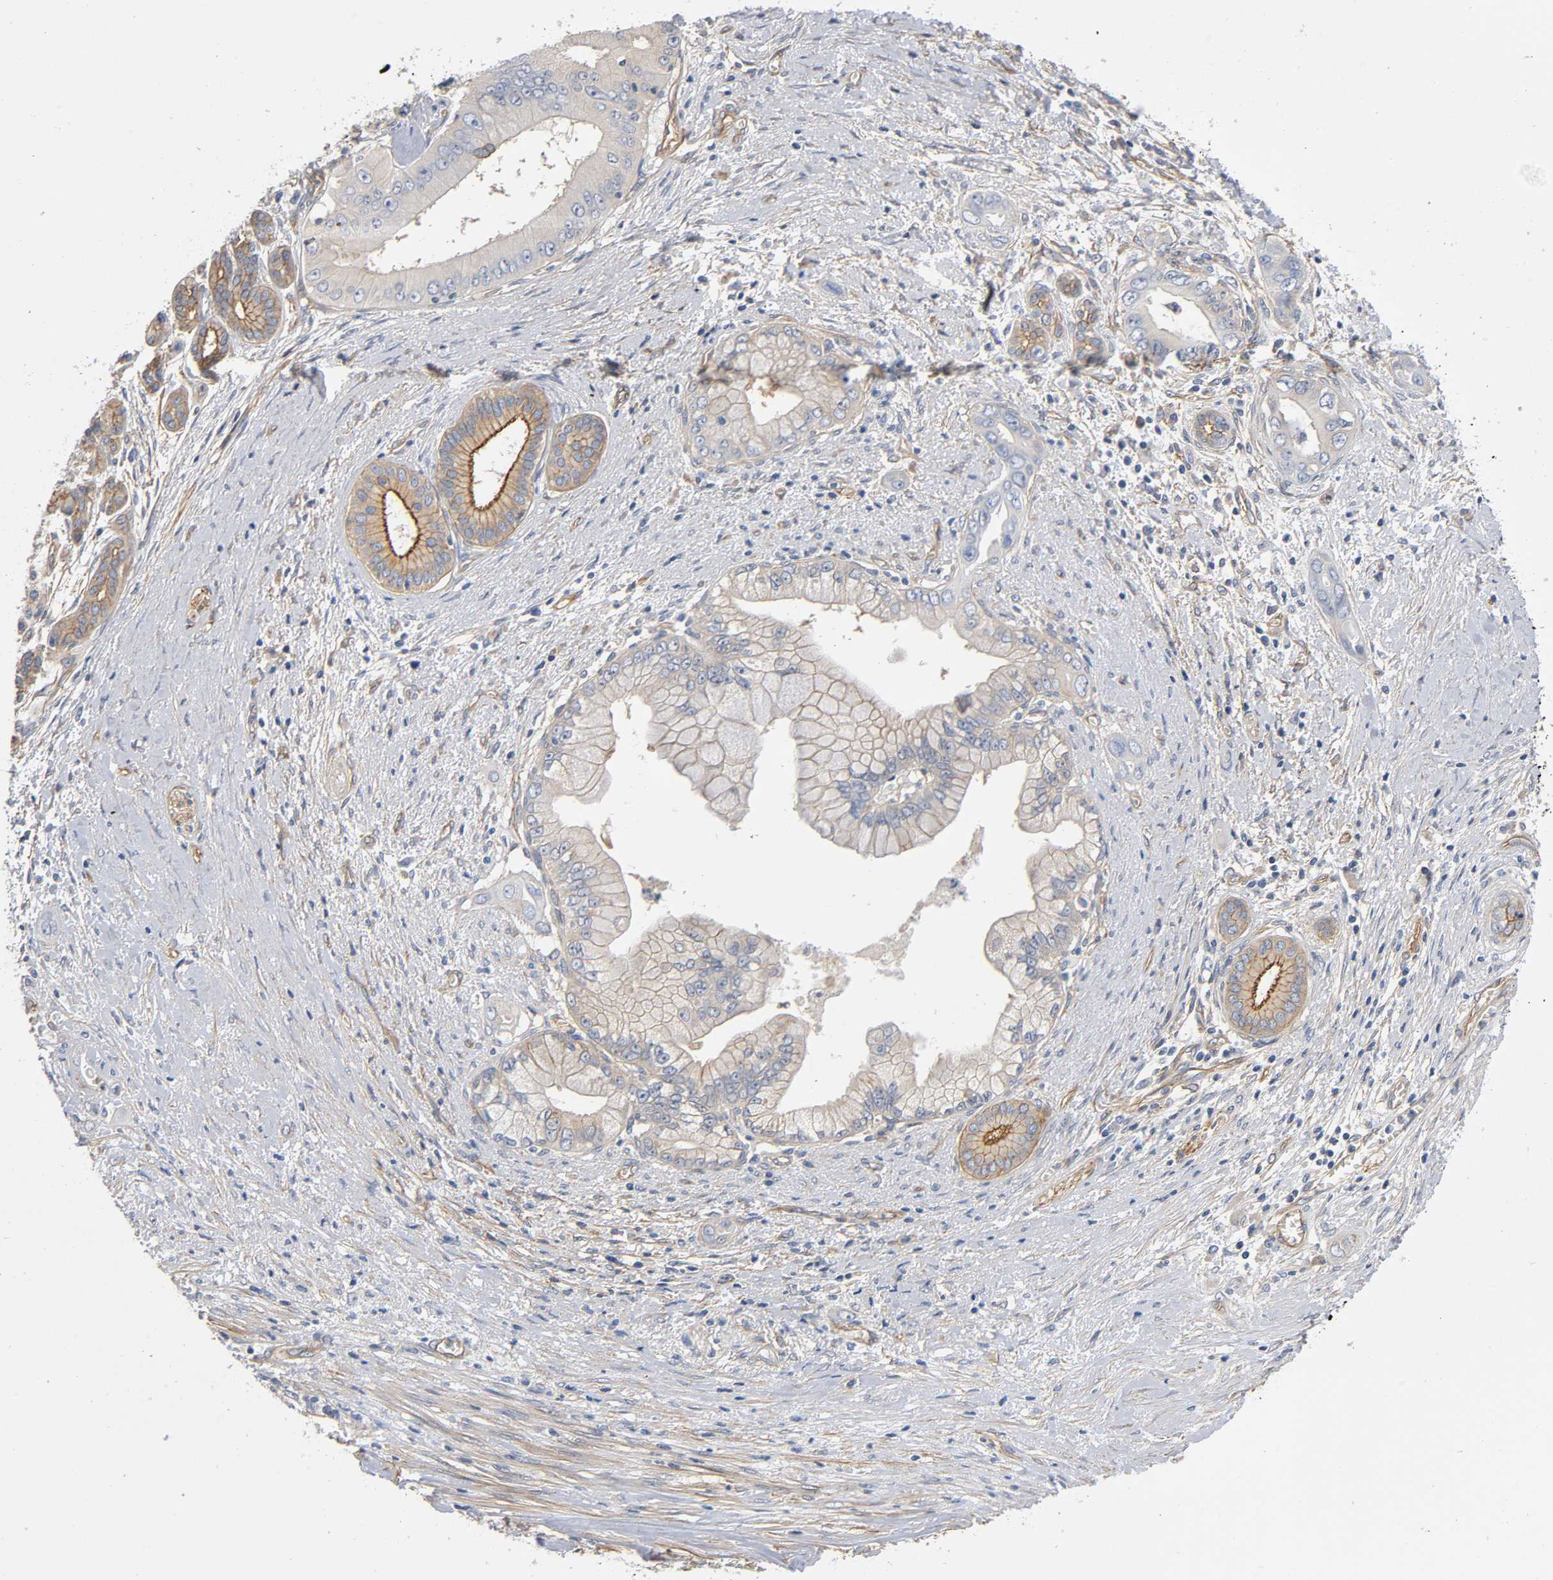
{"staining": {"intensity": "moderate", "quantity": ">75%", "location": "cytoplasmic/membranous"}, "tissue": "pancreatic cancer", "cell_type": "Tumor cells", "image_type": "cancer", "snomed": [{"axis": "morphology", "description": "Adenocarcinoma, NOS"}, {"axis": "topography", "description": "Pancreas"}], "caption": "High-magnification brightfield microscopy of adenocarcinoma (pancreatic) stained with DAB (3,3'-diaminobenzidine) (brown) and counterstained with hematoxylin (blue). tumor cells exhibit moderate cytoplasmic/membranous expression is seen in about>75% of cells.", "gene": "MARS1", "patient": {"sex": "male", "age": 59}}